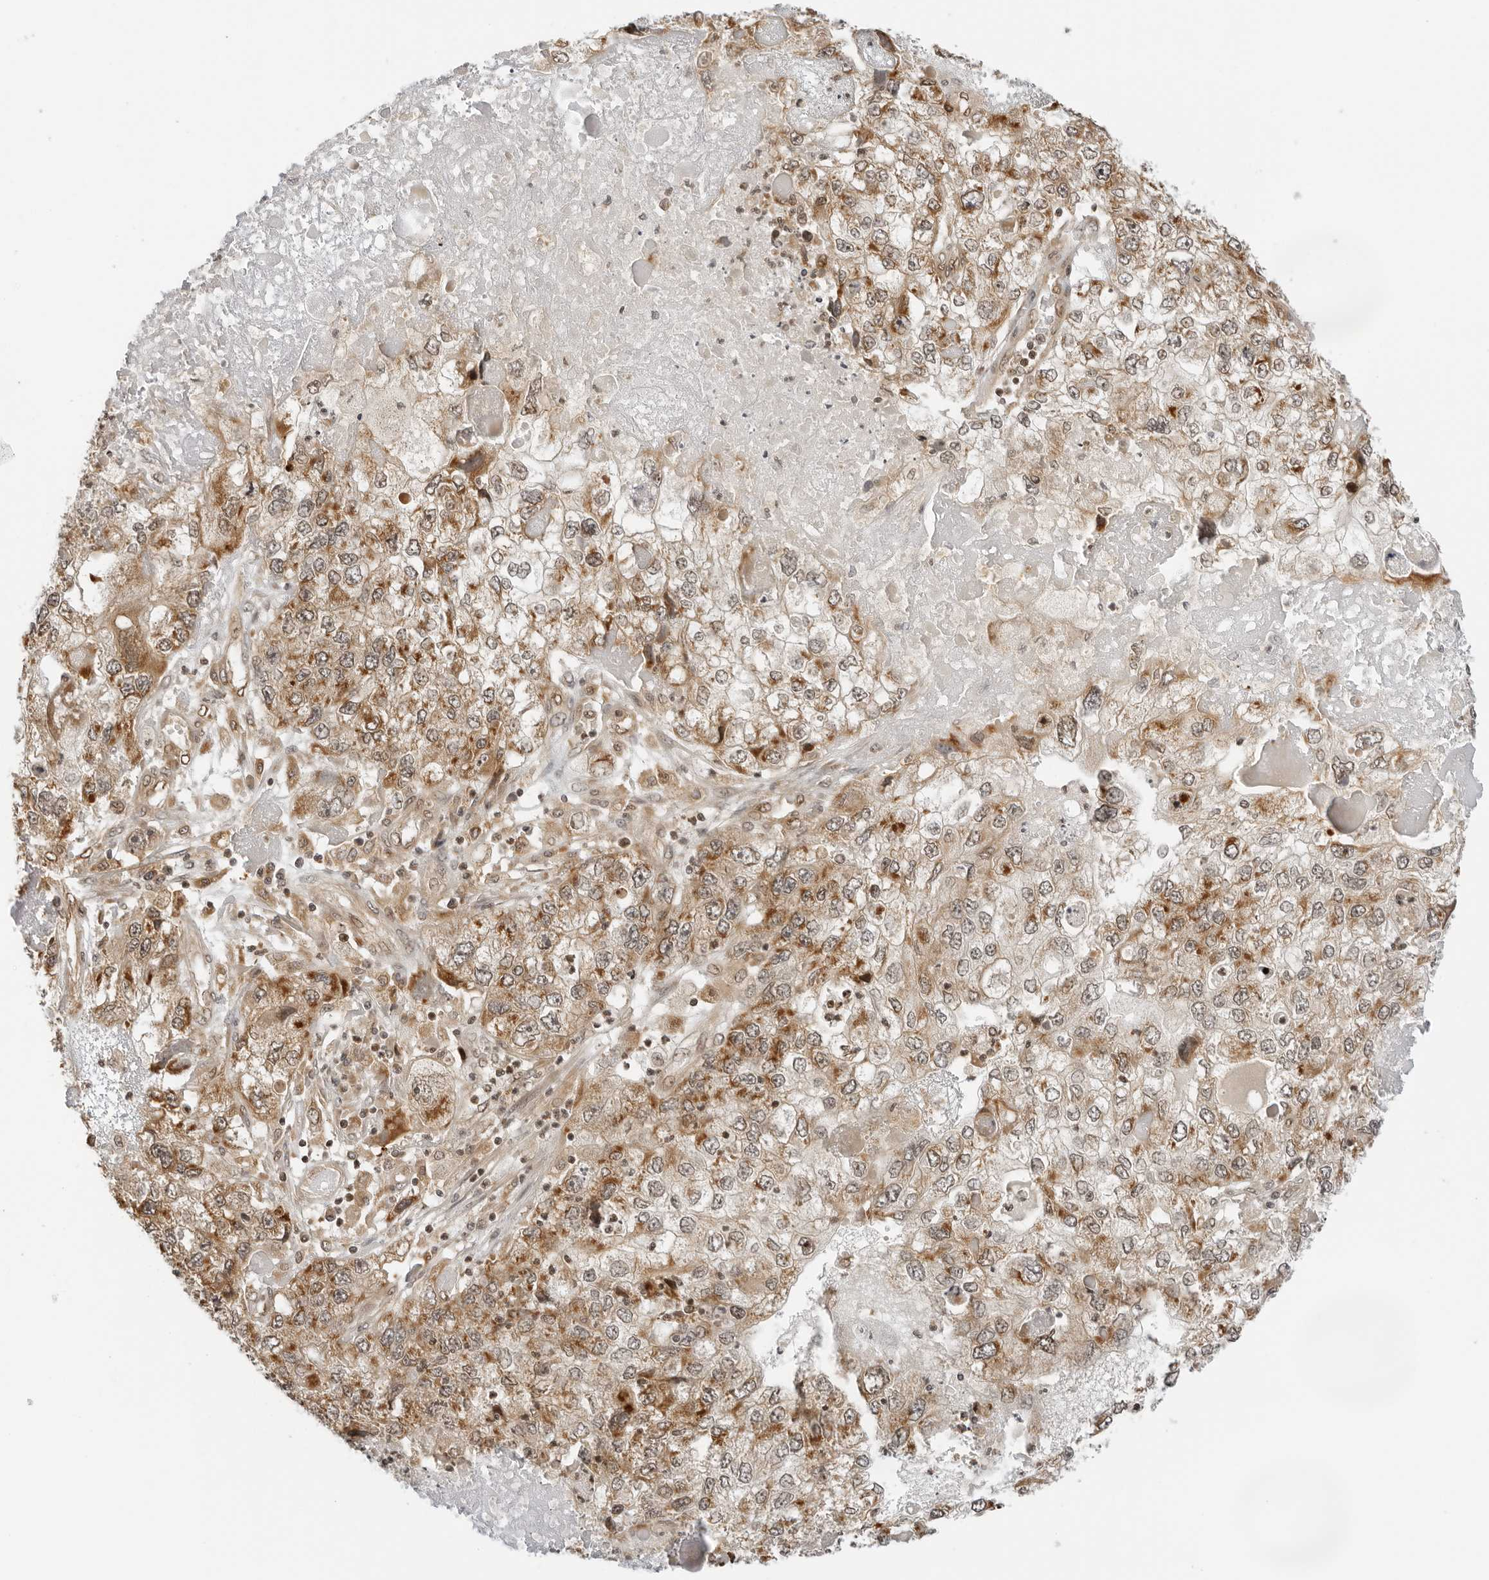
{"staining": {"intensity": "moderate", "quantity": ">75%", "location": "cytoplasmic/membranous"}, "tissue": "endometrial cancer", "cell_type": "Tumor cells", "image_type": "cancer", "snomed": [{"axis": "morphology", "description": "Adenocarcinoma, NOS"}, {"axis": "topography", "description": "Endometrium"}], "caption": "Endometrial adenocarcinoma stained for a protein (brown) shows moderate cytoplasmic/membranous positive expression in approximately >75% of tumor cells.", "gene": "RC3H1", "patient": {"sex": "female", "age": 49}}